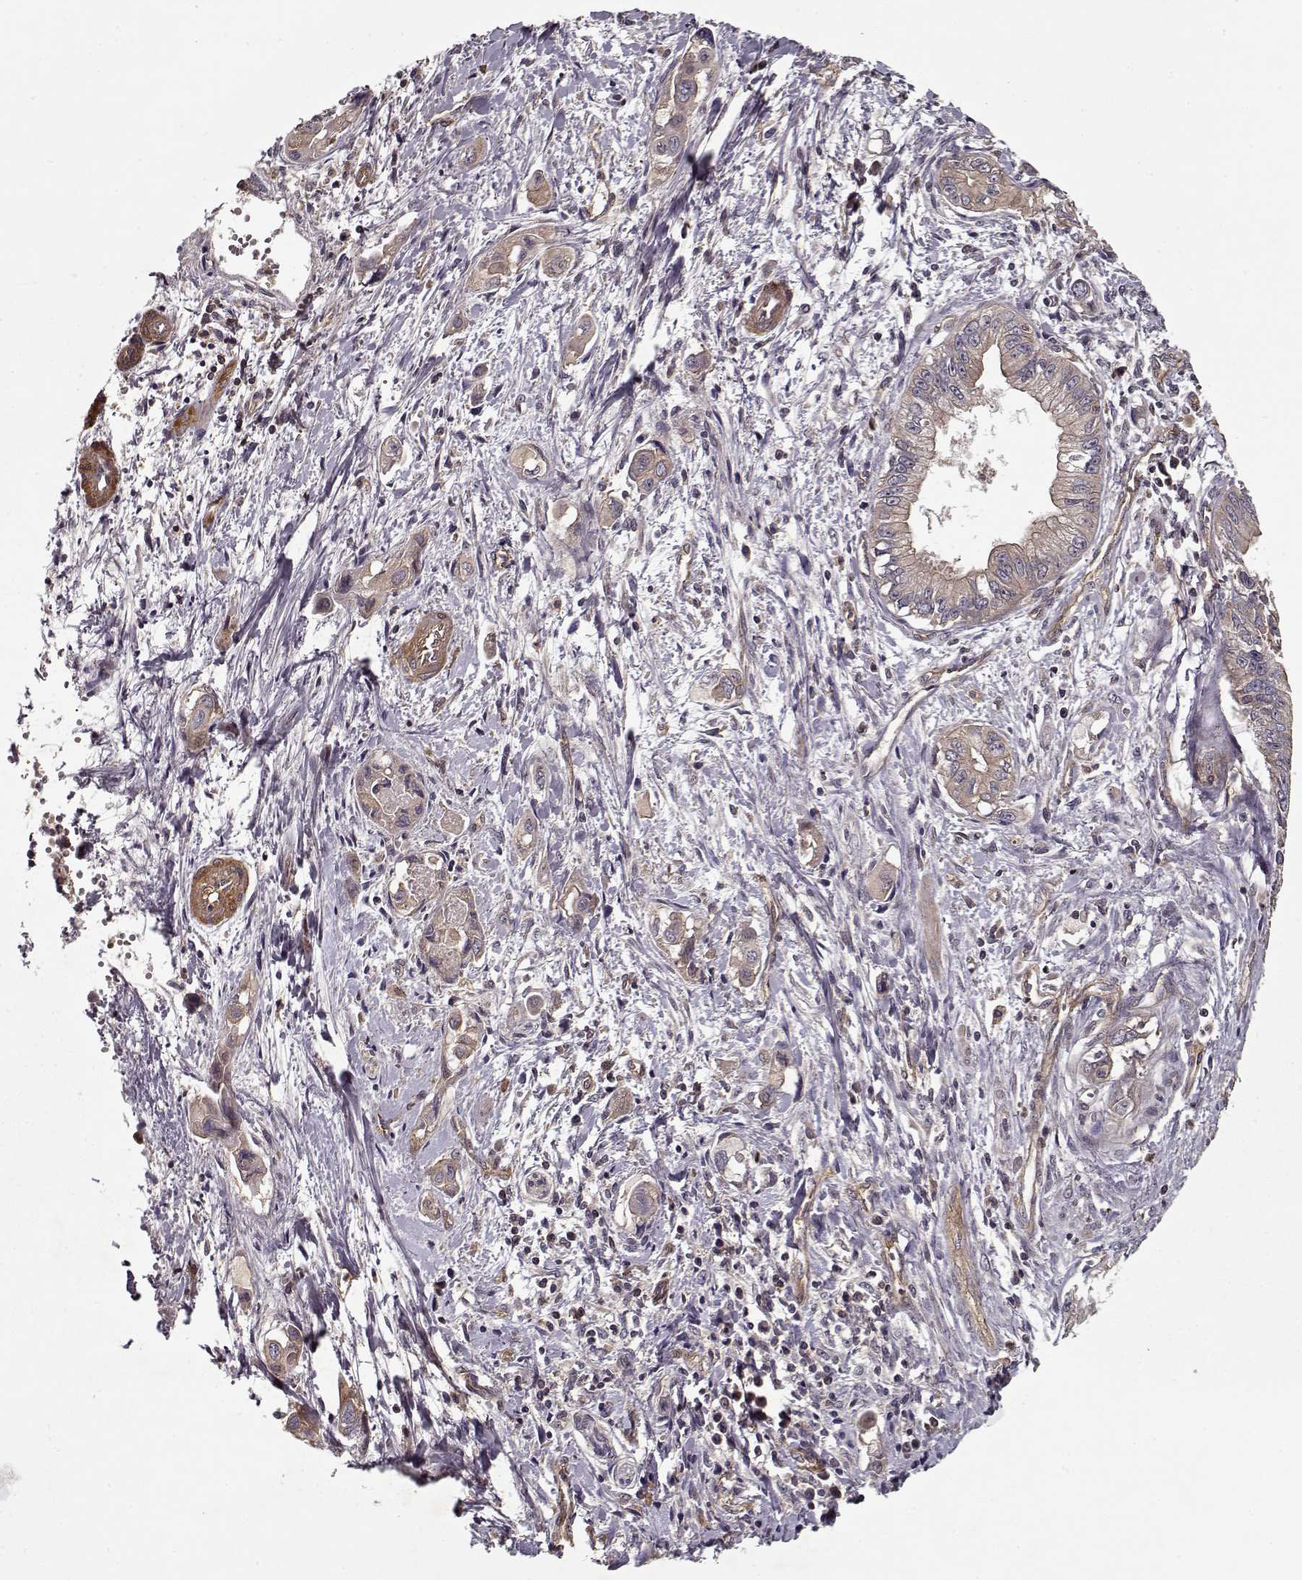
{"staining": {"intensity": "negative", "quantity": "none", "location": "none"}, "tissue": "pancreatic cancer", "cell_type": "Tumor cells", "image_type": "cancer", "snomed": [{"axis": "morphology", "description": "Adenocarcinoma, NOS"}, {"axis": "topography", "description": "Pancreas"}], "caption": "Protein analysis of pancreatic cancer (adenocarcinoma) shows no significant expression in tumor cells. The staining is performed using DAB (3,3'-diaminobenzidine) brown chromogen with nuclei counter-stained in using hematoxylin.", "gene": "PPP1R12A", "patient": {"sex": "male", "age": 60}}